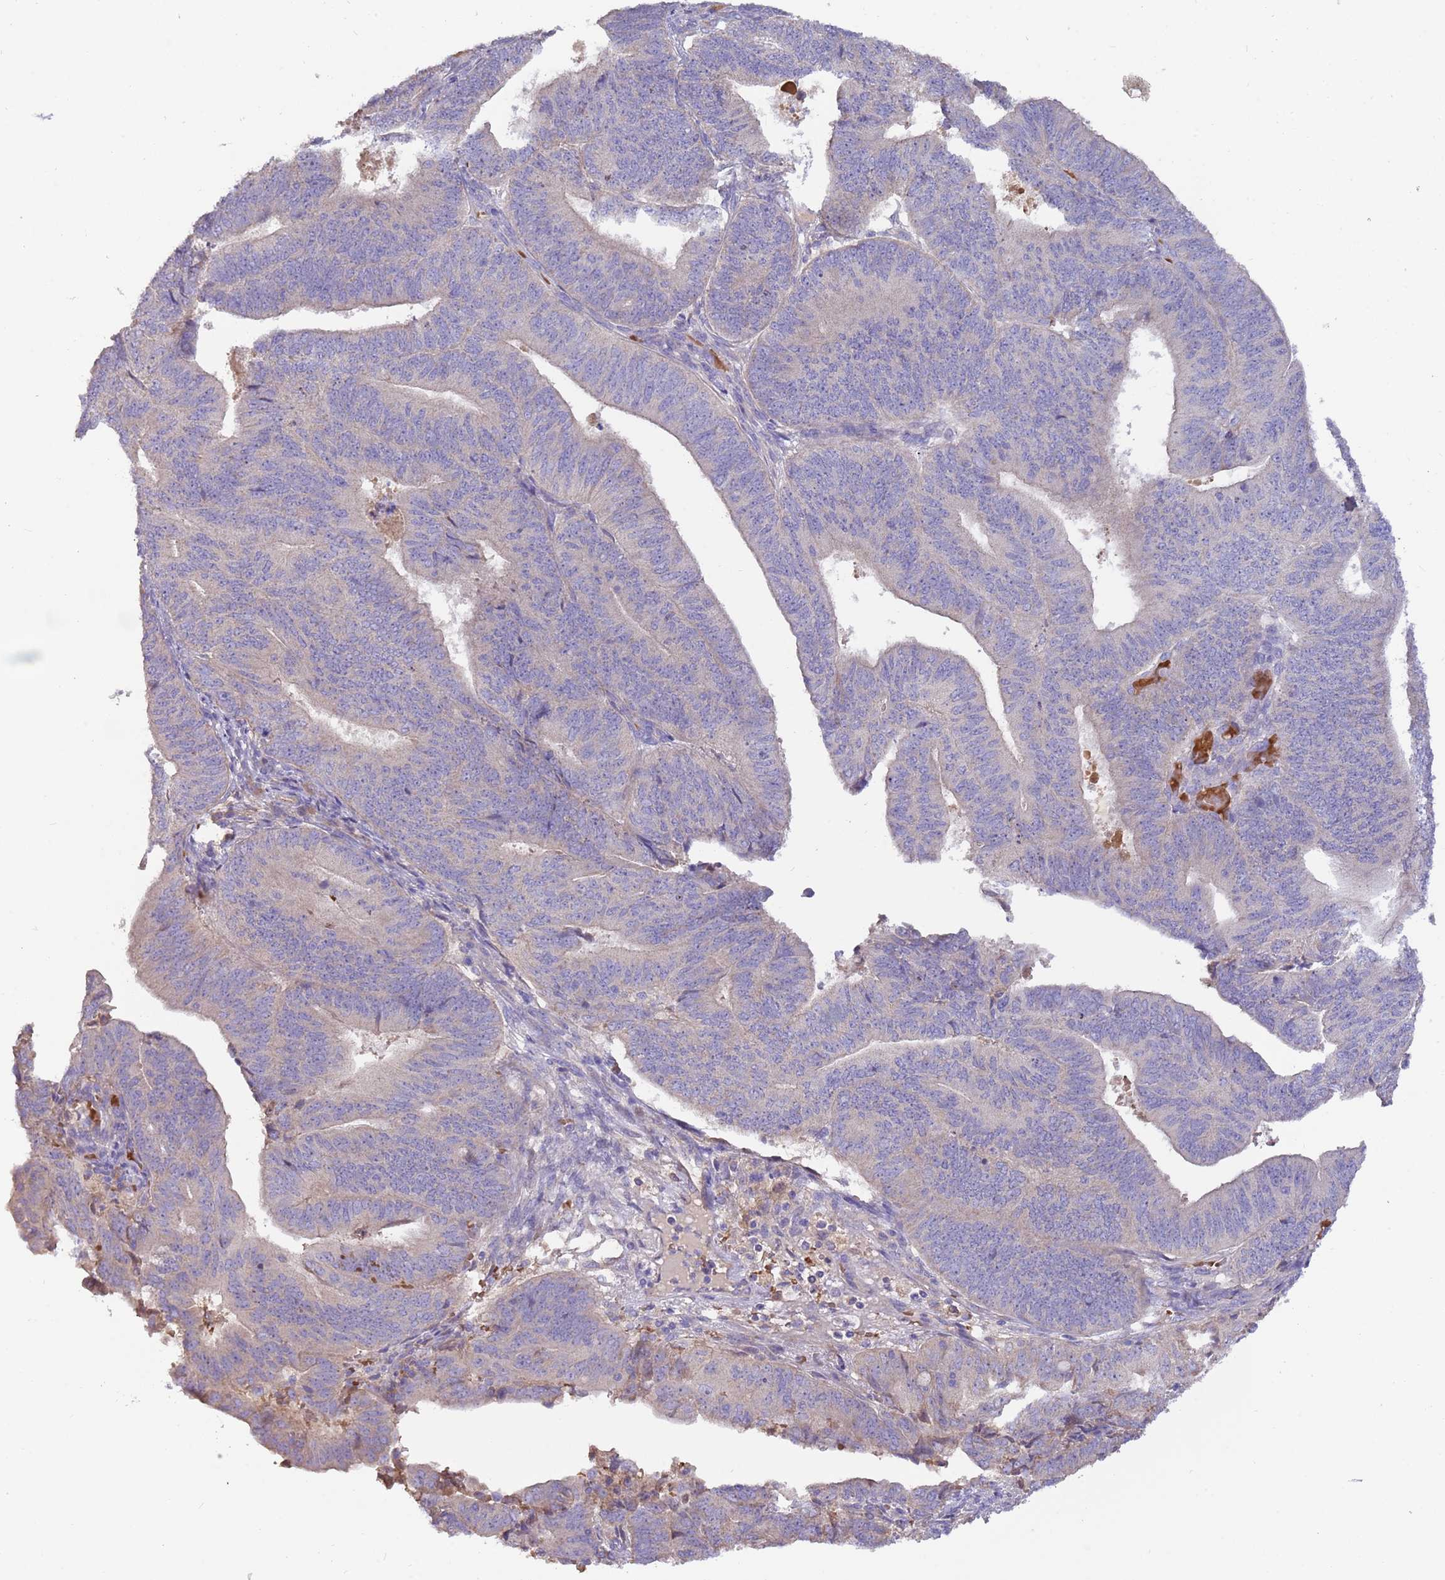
{"staining": {"intensity": "negative", "quantity": "none", "location": "none"}, "tissue": "endometrial cancer", "cell_type": "Tumor cells", "image_type": "cancer", "snomed": [{"axis": "morphology", "description": "Adenocarcinoma, NOS"}, {"axis": "topography", "description": "Endometrium"}], "caption": "Tumor cells are negative for protein expression in human adenocarcinoma (endometrial).", "gene": "TRMO", "patient": {"sex": "female", "age": 70}}